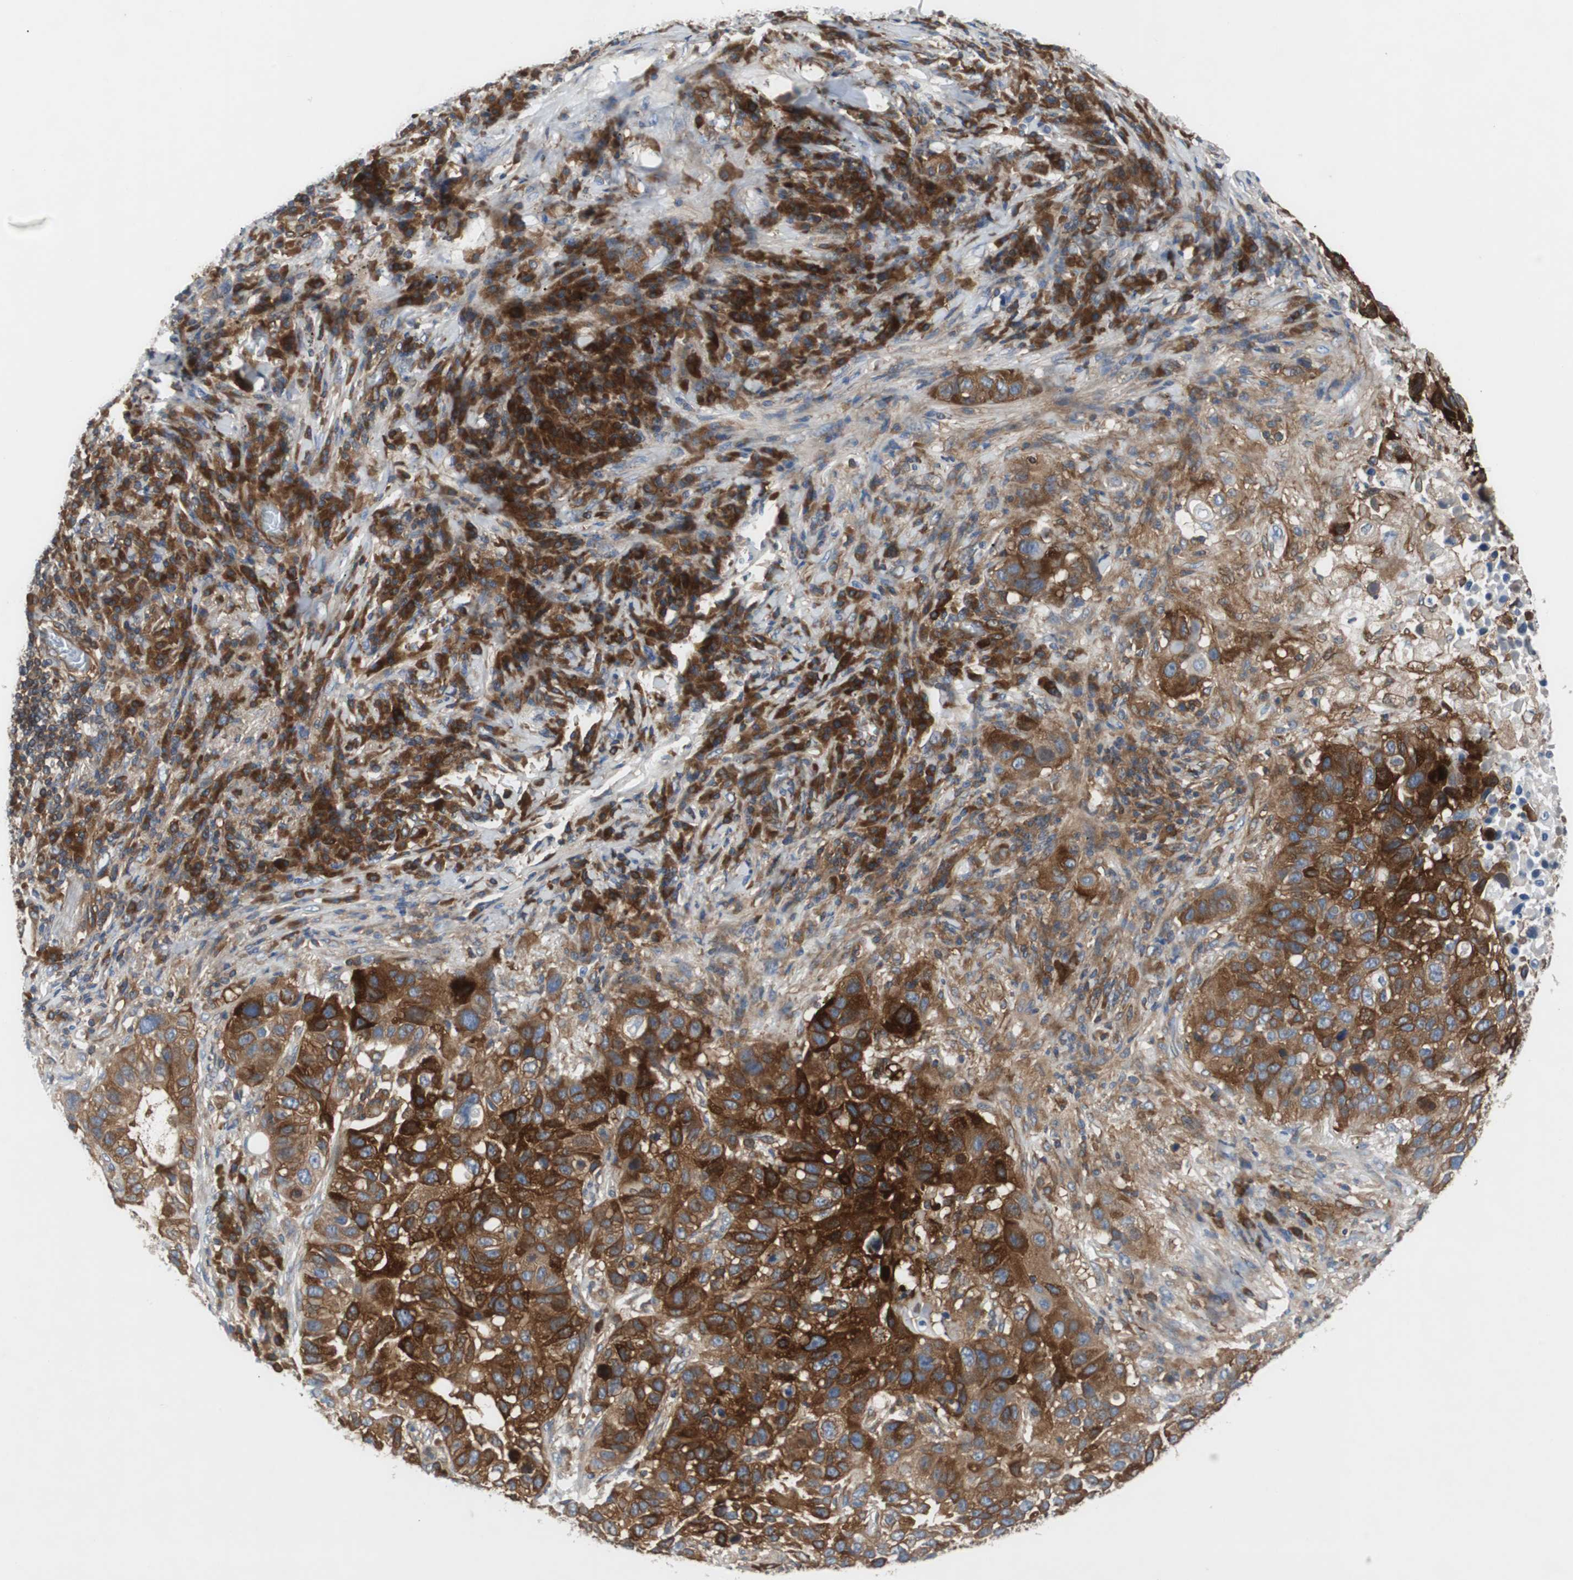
{"staining": {"intensity": "strong", "quantity": ">75%", "location": "cytoplasmic/membranous"}, "tissue": "lung cancer", "cell_type": "Tumor cells", "image_type": "cancer", "snomed": [{"axis": "morphology", "description": "Squamous cell carcinoma, NOS"}, {"axis": "topography", "description": "Lung"}], "caption": "Brown immunohistochemical staining in squamous cell carcinoma (lung) exhibits strong cytoplasmic/membranous positivity in about >75% of tumor cells.", "gene": "GYS1", "patient": {"sex": "male", "age": 57}}